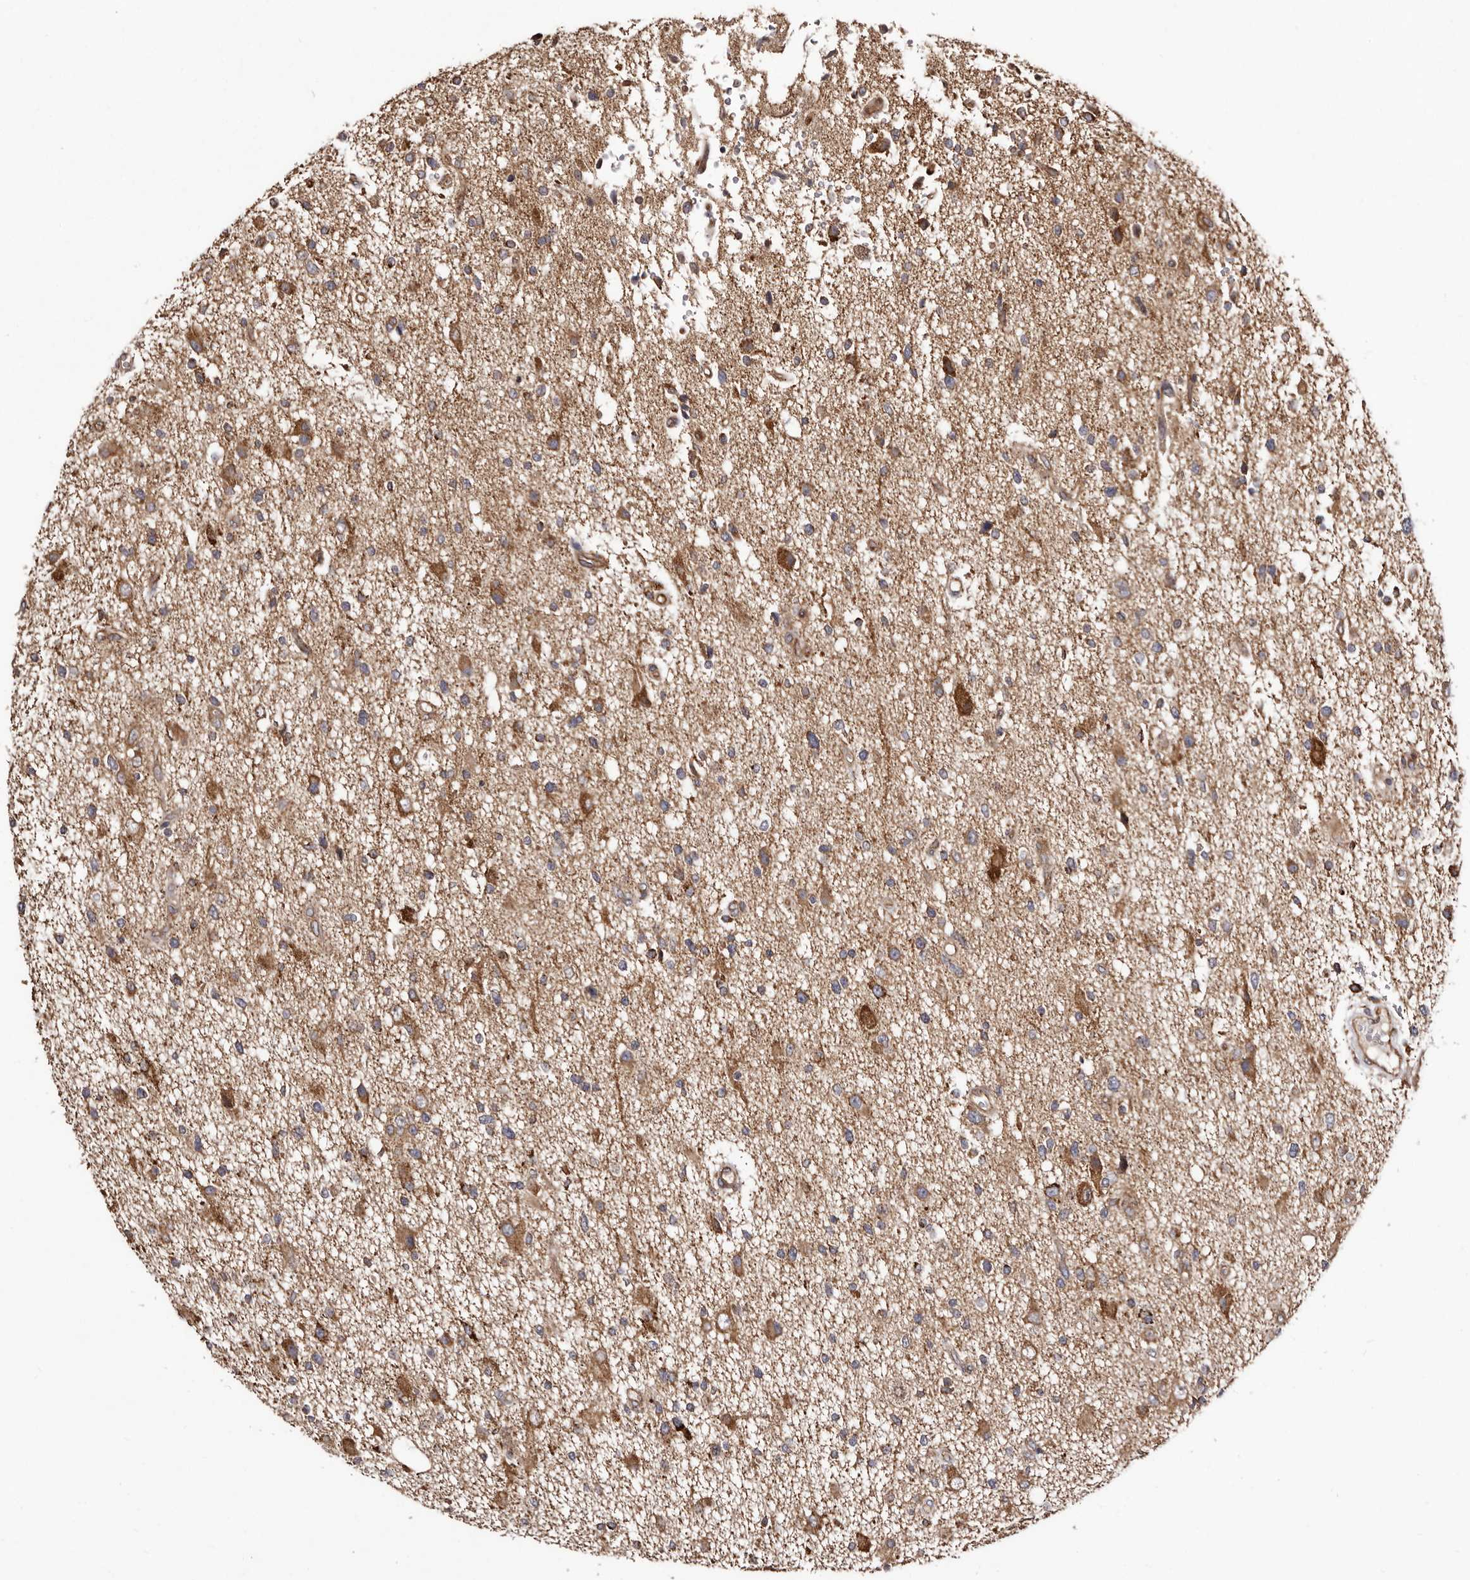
{"staining": {"intensity": "moderate", "quantity": ">75%", "location": "cytoplasmic/membranous"}, "tissue": "glioma", "cell_type": "Tumor cells", "image_type": "cancer", "snomed": [{"axis": "morphology", "description": "Glioma, malignant, High grade"}, {"axis": "topography", "description": "Brain"}], "caption": "Glioma was stained to show a protein in brown. There is medium levels of moderate cytoplasmic/membranous positivity in about >75% of tumor cells. (Brightfield microscopy of DAB IHC at high magnification).", "gene": "LUZP1", "patient": {"sex": "male", "age": 33}}